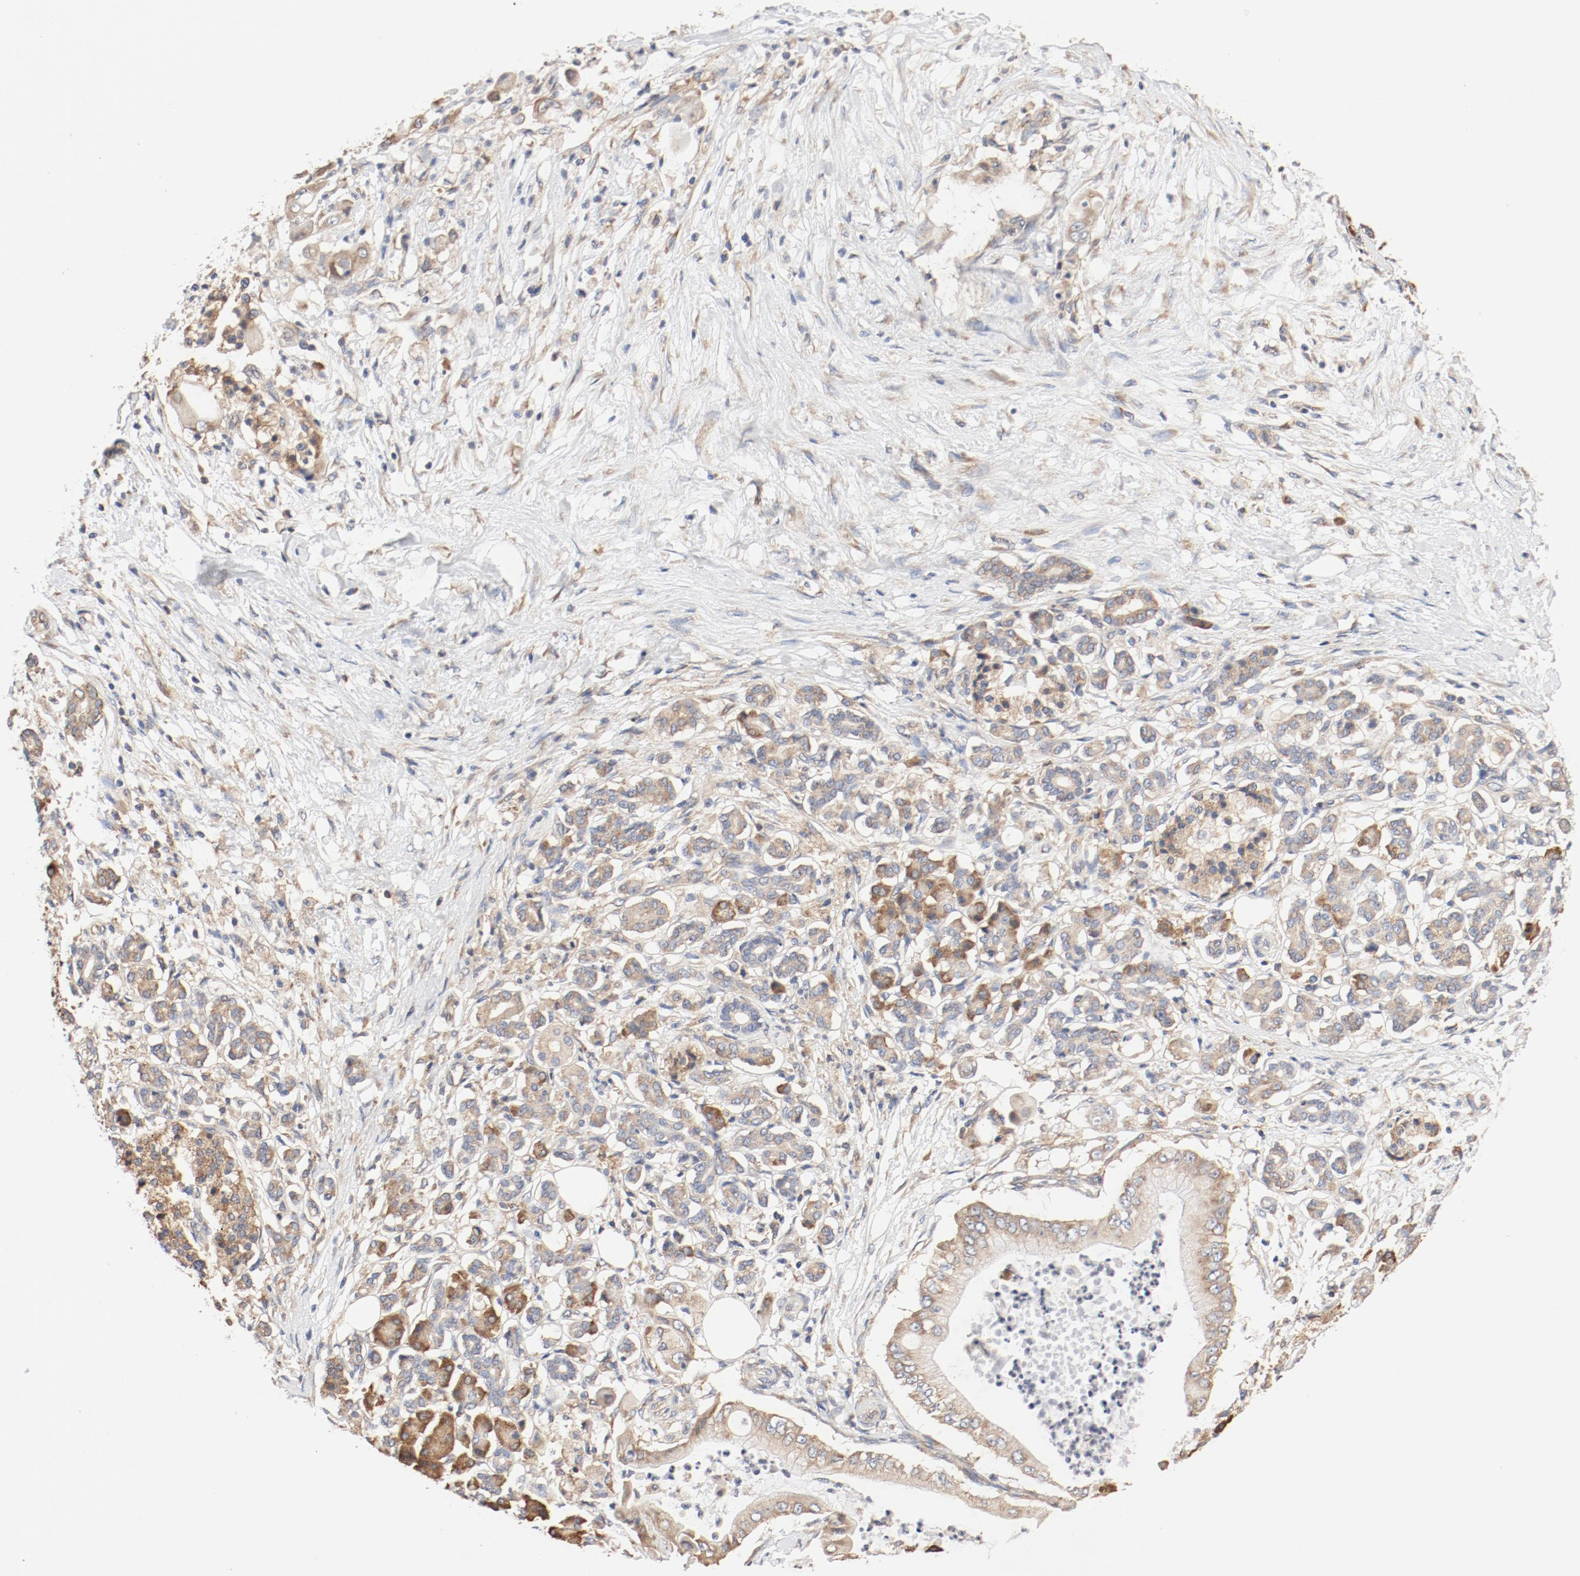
{"staining": {"intensity": "moderate", "quantity": ">75%", "location": "cytoplasmic/membranous"}, "tissue": "pancreatic cancer", "cell_type": "Tumor cells", "image_type": "cancer", "snomed": [{"axis": "morphology", "description": "Adenocarcinoma, NOS"}, {"axis": "topography", "description": "Pancreas"}], "caption": "Pancreatic cancer was stained to show a protein in brown. There is medium levels of moderate cytoplasmic/membranous positivity in approximately >75% of tumor cells. (Stains: DAB (3,3'-diaminobenzidine) in brown, nuclei in blue, Microscopy: brightfield microscopy at high magnification).", "gene": "RPS6", "patient": {"sex": "male", "age": 62}}